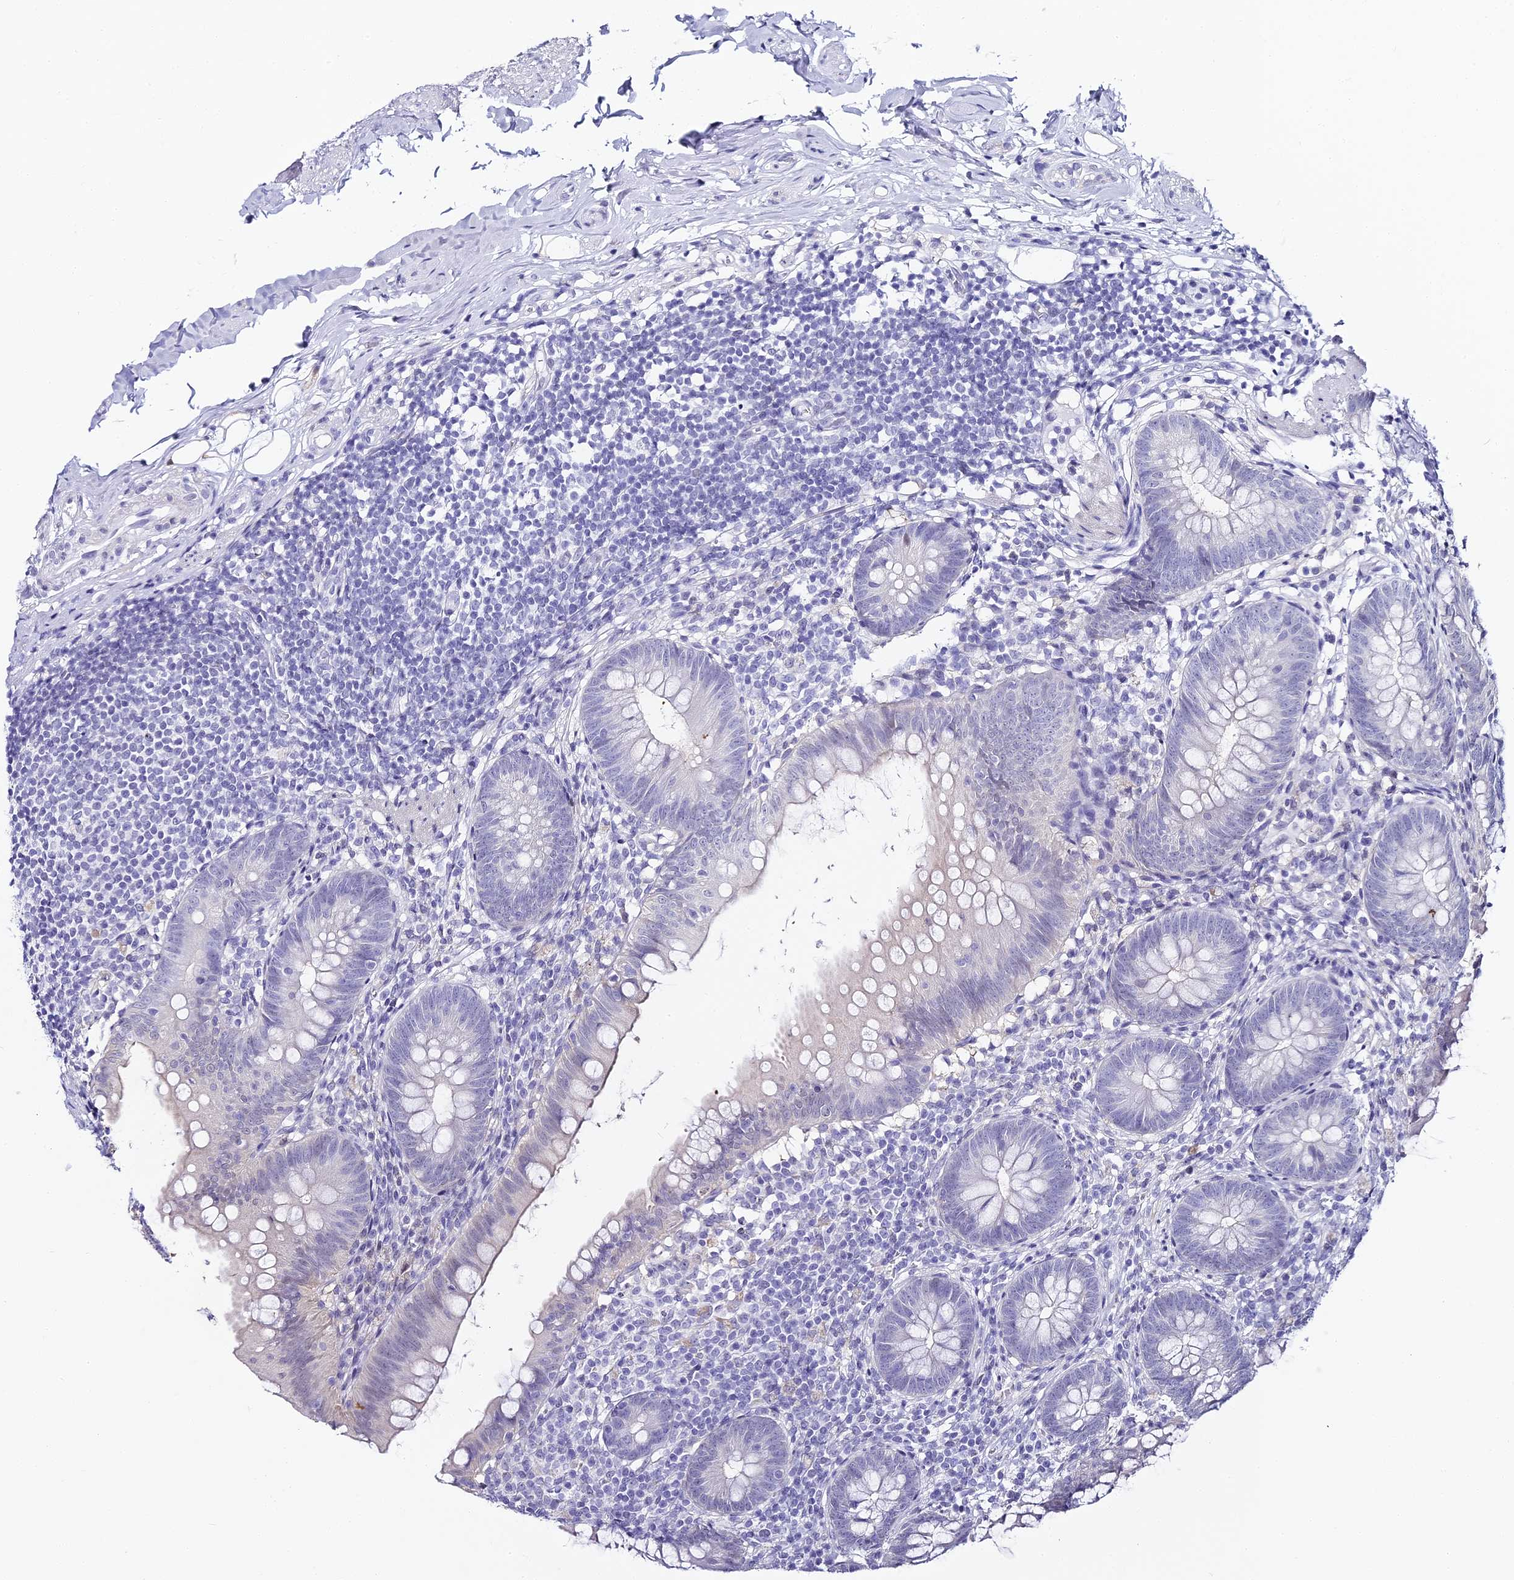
{"staining": {"intensity": "negative", "quantity": "none", "location": "none"}, "tissue": "appendix", "cell_type": "Glandular cells", "image_type": "normal", "snomed": [{"axis": "morphology", "description": "Normal tissue, NOS"}, {"axis": "topography", "description": "Appendix"}], "caption": "Appendix was stained to show a protein in brown. There is no significant expression in glandular cells. (Brightfield microscopy of DAB (3,3'-diaminobenzidine) immunohistochemistry at high magnification).", "gene": "ABHD14A", "patient": {"sex": "female", "age": 62}}